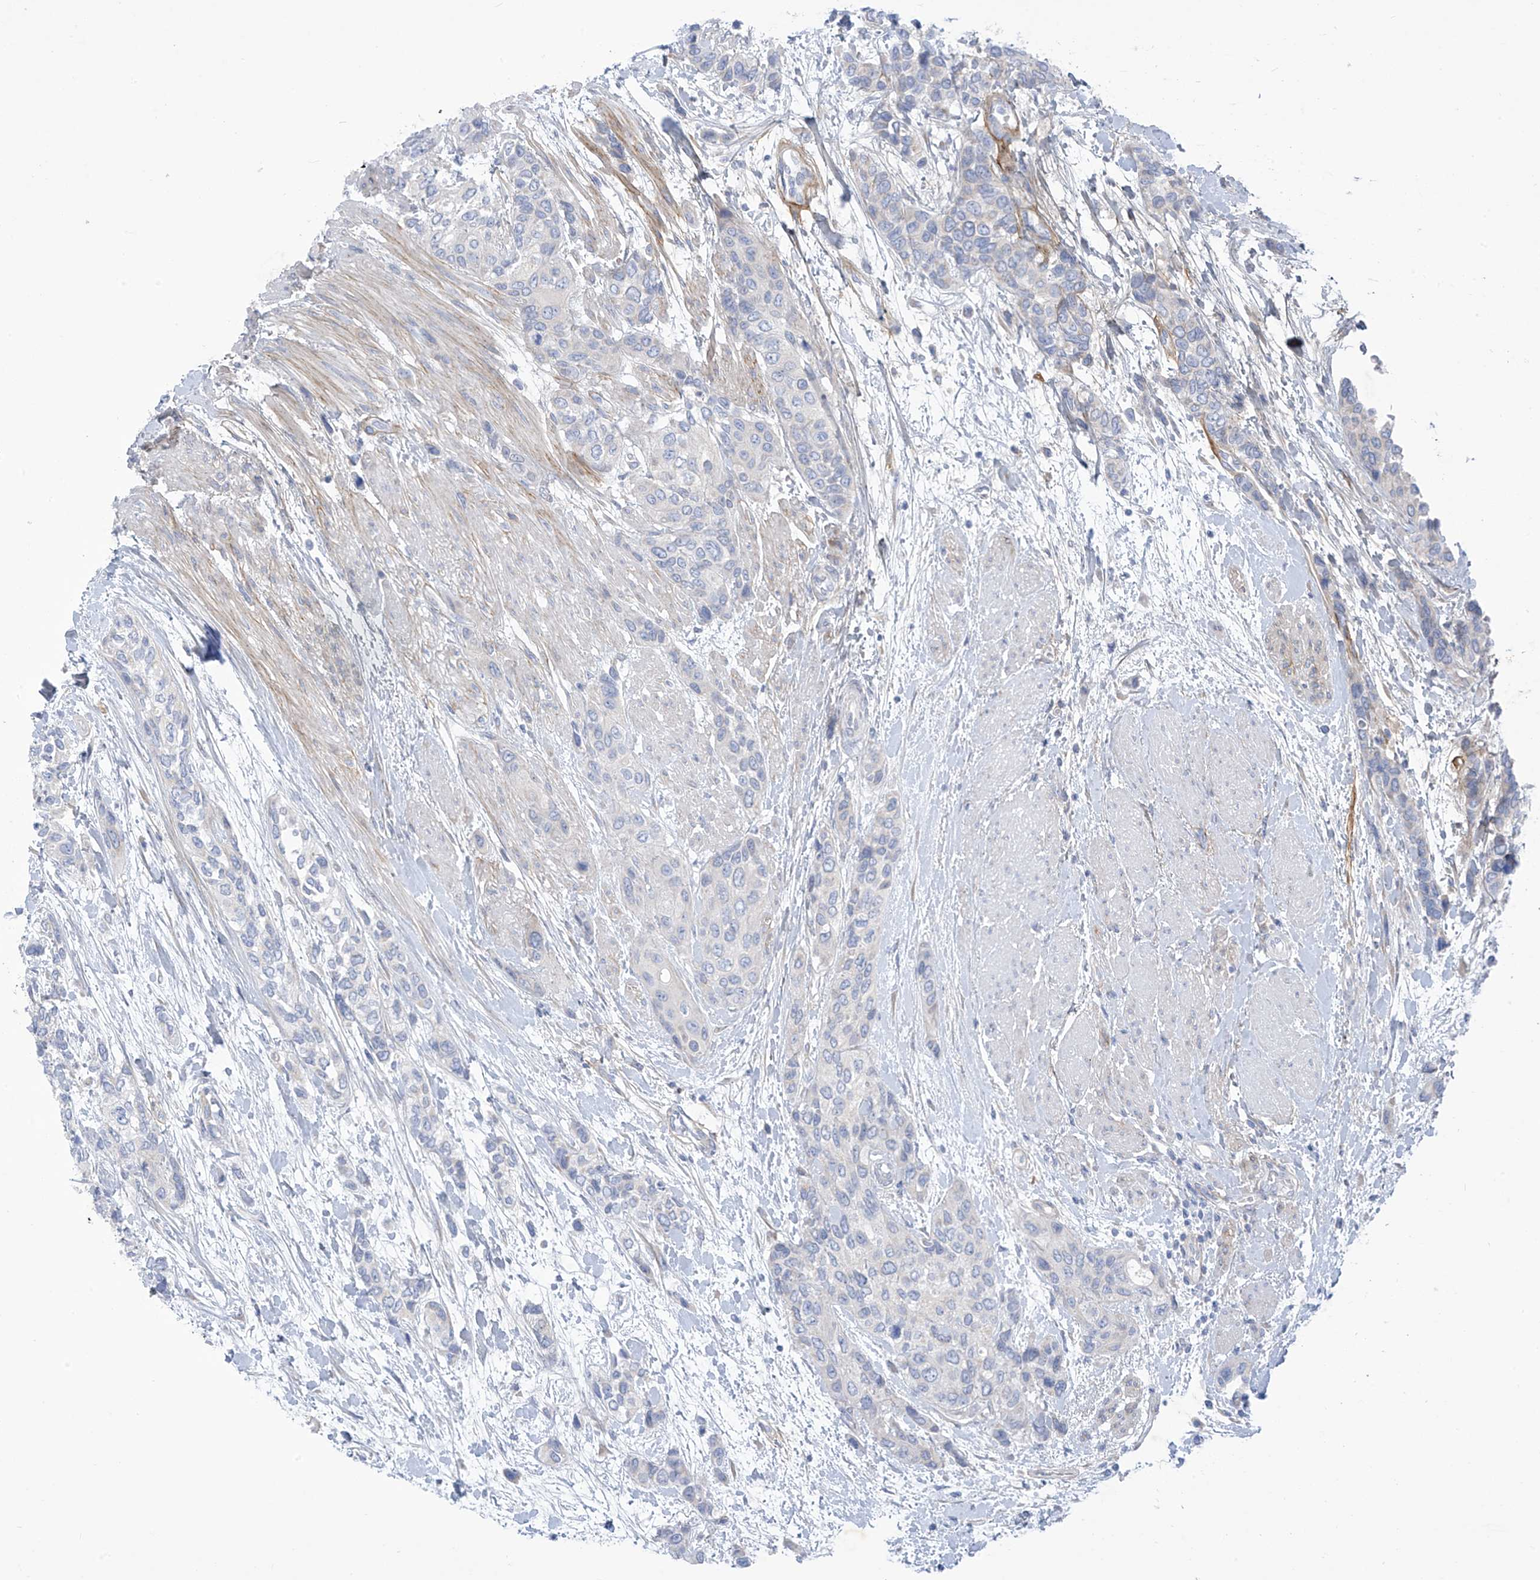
{"staining": {"intensity": "negative", "quantity": "none", "location": "none"}, "tissue": "urothelial cancer", "cell_type": "Tumor cells", "image_type": "cancer", "snomed": [{"axis": "morphology", "description": "Normal tissue, NOS"}, {"axis": "morphology", "description": "Urothelial carcinoma, High grade"}, {"axis": "topography", "description": "Vascular tissue"}, {"axis": "topography", "description": "Urinary bladder"}], "caption": "Tumor cells show no significant staining in high-grade urothelial carcinoma.", "gene": "TRMT2B", "patient": {"sex": "female", "age": 56}}